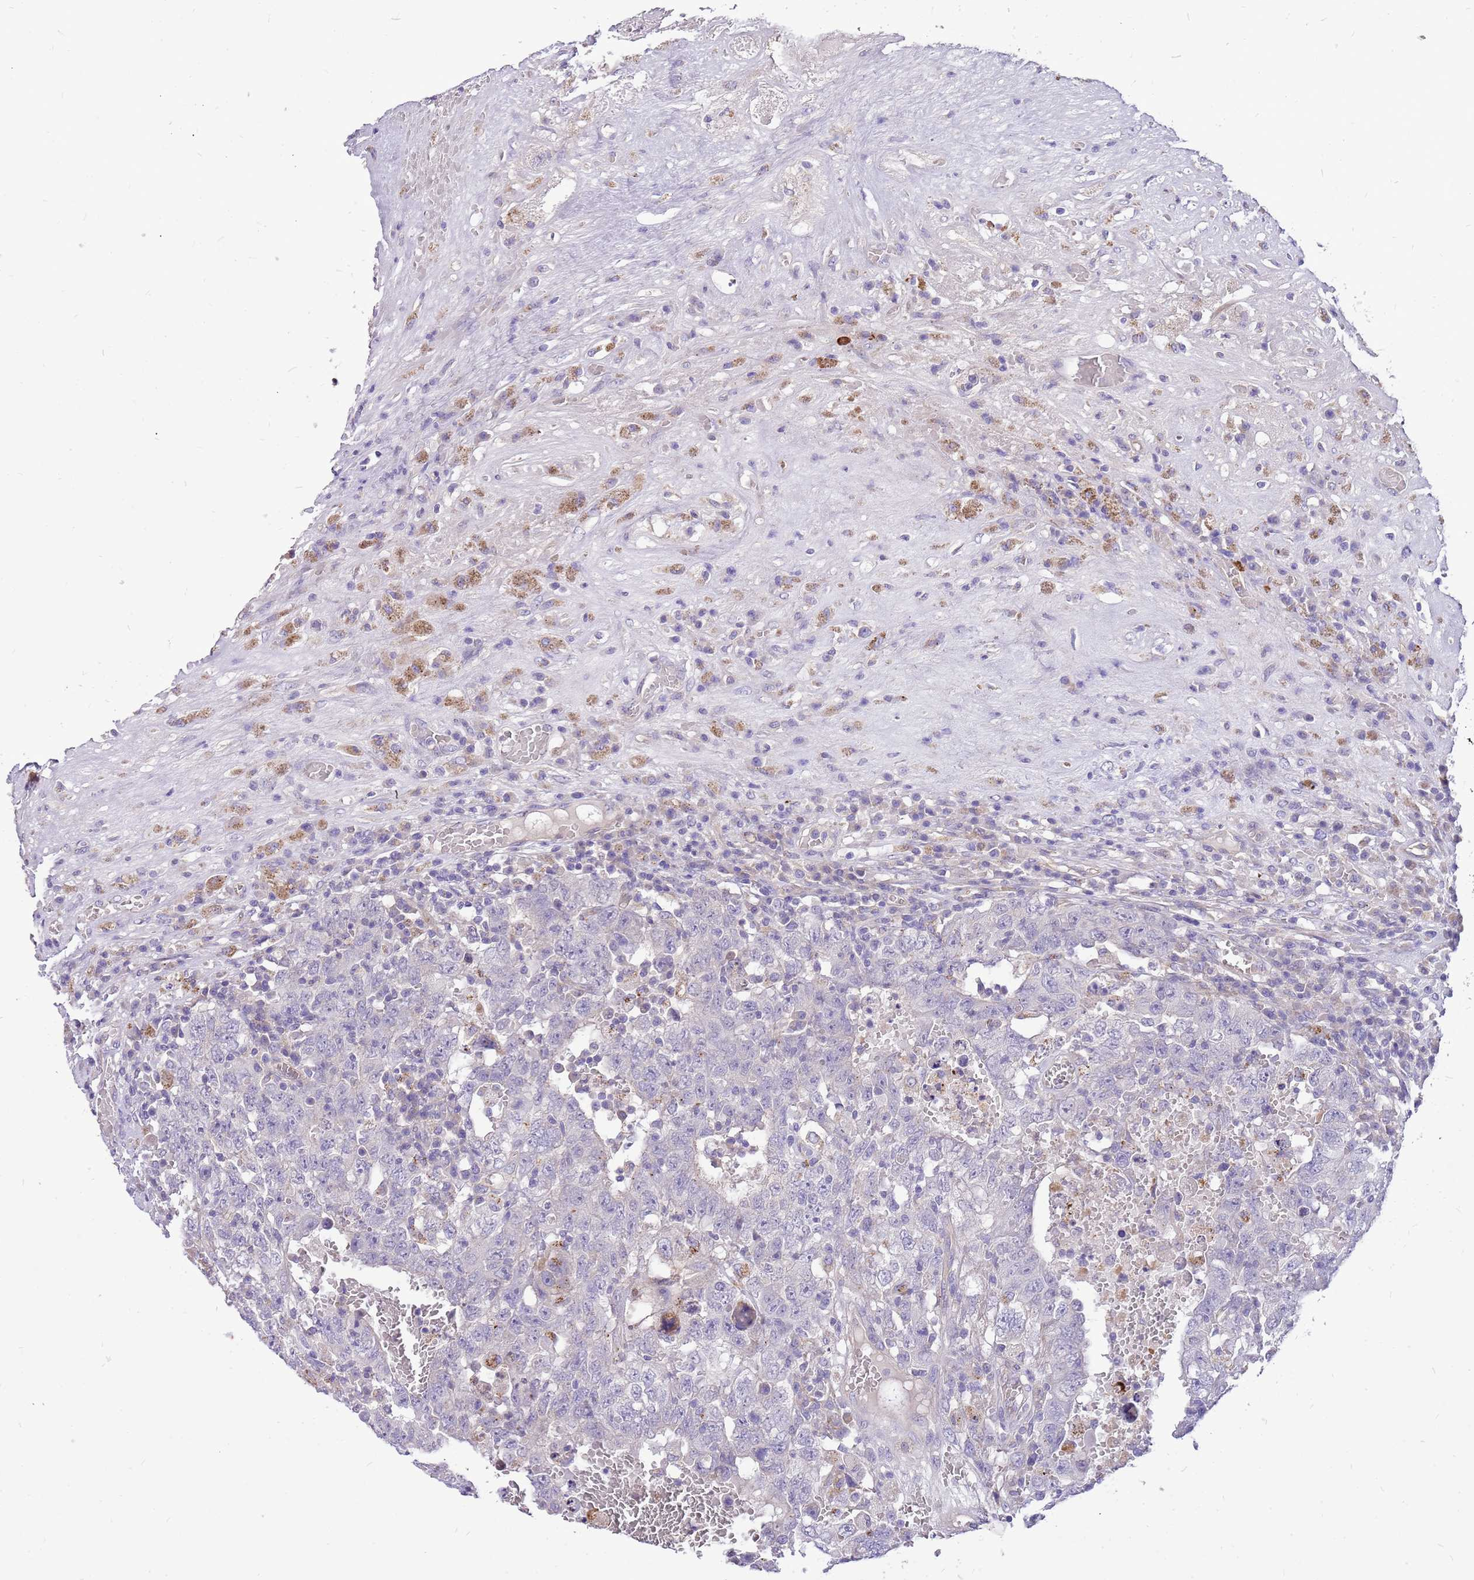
{"staining": {"intensity": "negative", "quantity": "none", "location": "none"}, "tissue": "testis cancer", "cell_type": "Tumor cells", "image_type": "cancer", "snomed": [{"axis": "morphology", "description": "Carcinoma, Embryonal, NOS"}, {"axis": "topography", "description": "Testis"}], "caption": "Immunohistochemistry of testis cancer exhibits no expression in tumor cells. (Stains: DAB immunohistochemistry with hematoxylin counter stain, Microscopy: brightfield microscopy at high magnification).", "gene": "NTN4", "patient": {"sex": "male", "age": 26}}